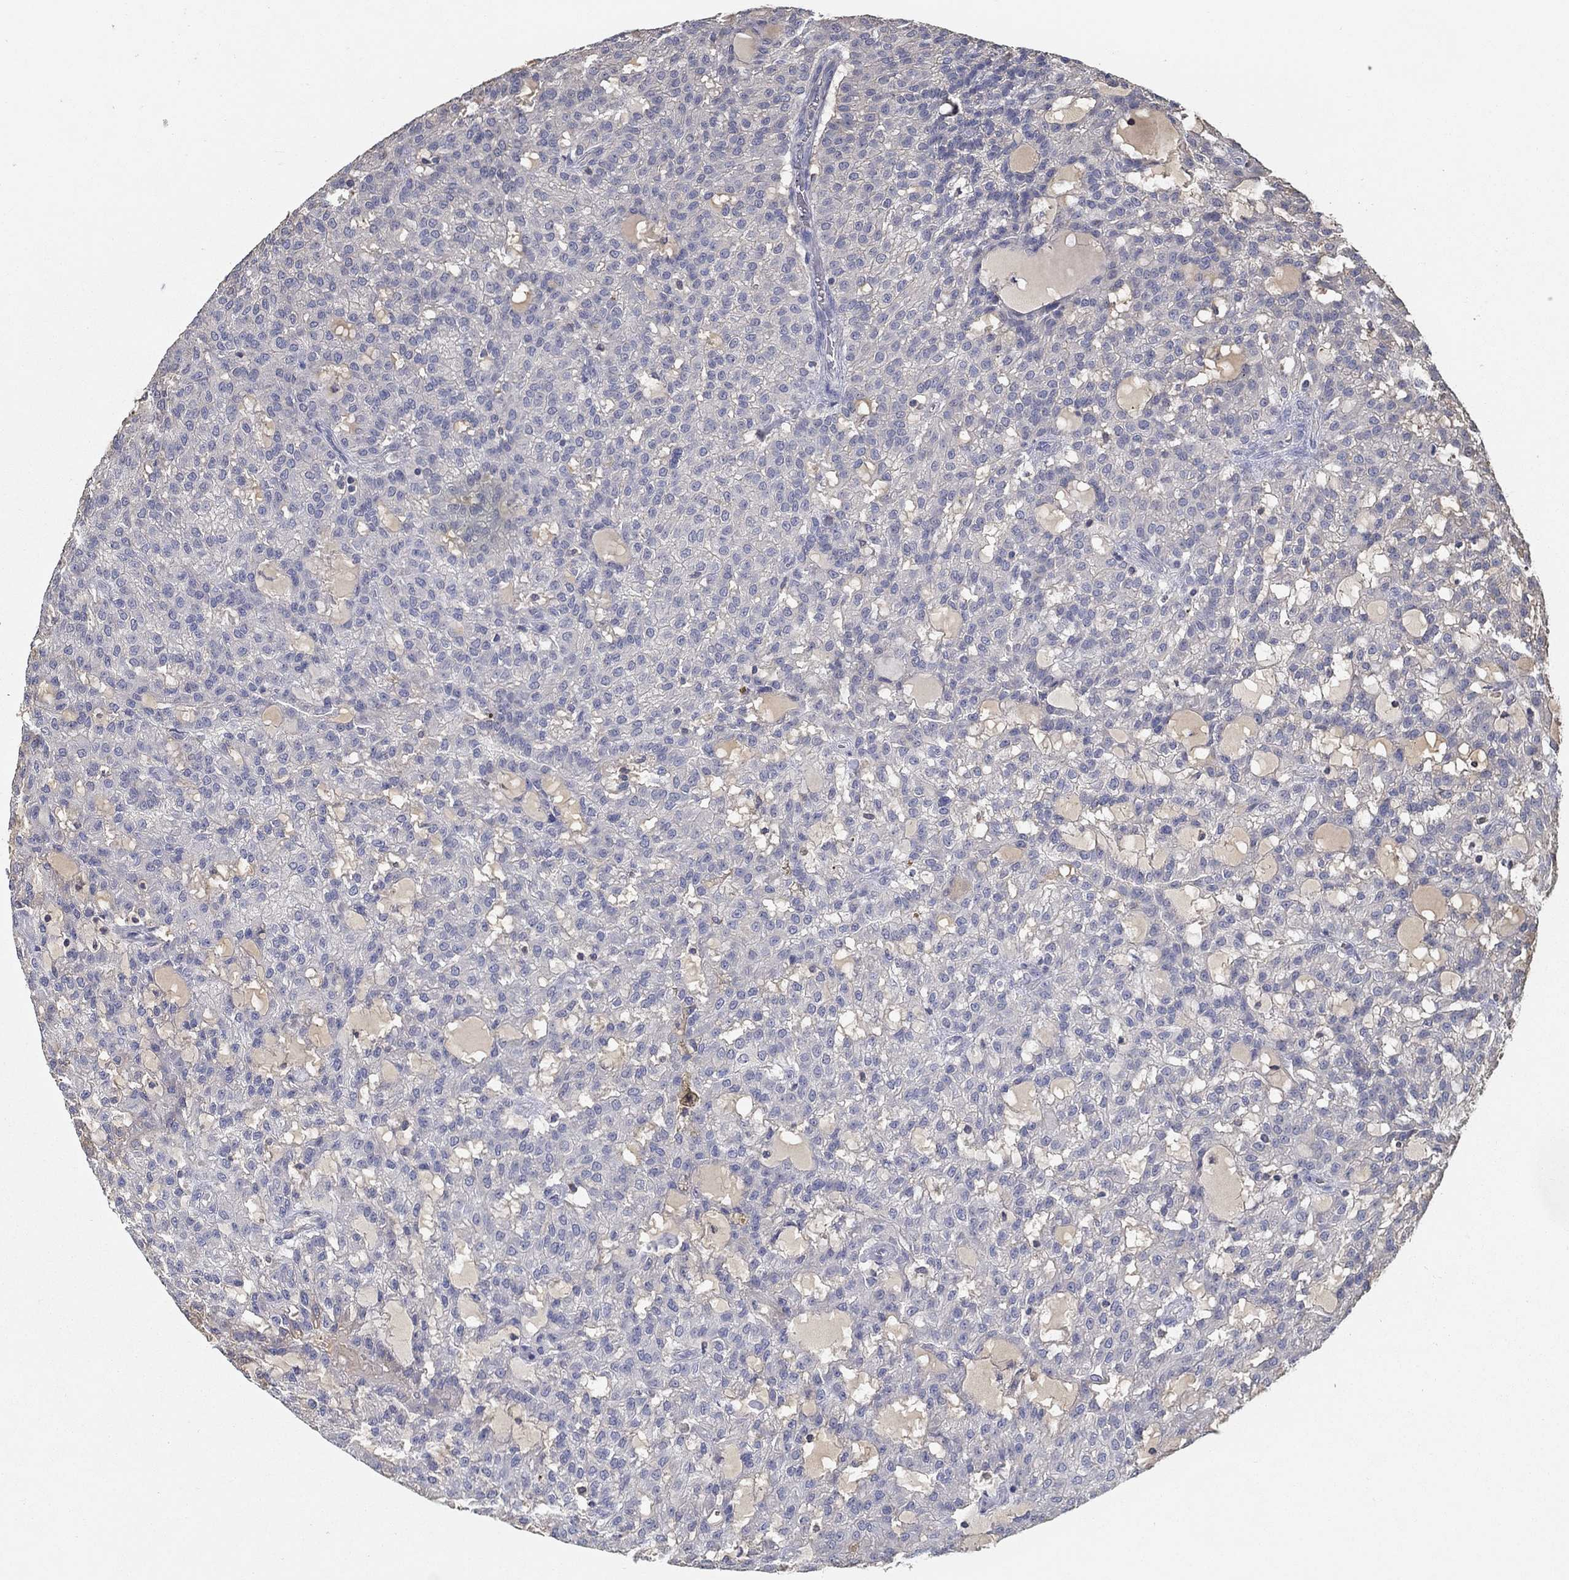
{"staining": {"intensity": "negative", "quantity": "none", "location": "none"}, "tissue": "renal cancer", "cell_type": "Tumor cells", "image_type": "cancer", "snomed": [{"axis": "morphology", "description": "Adenocarcinoma, NOS"}, {"axis": "topography", "description": "Kidney"}], "caption": "The micrograph shows no staining of tumor cells in adenocarcinoma (renal).", "gene": "IL10", "patient": {"sex": "male", "age": 63}}